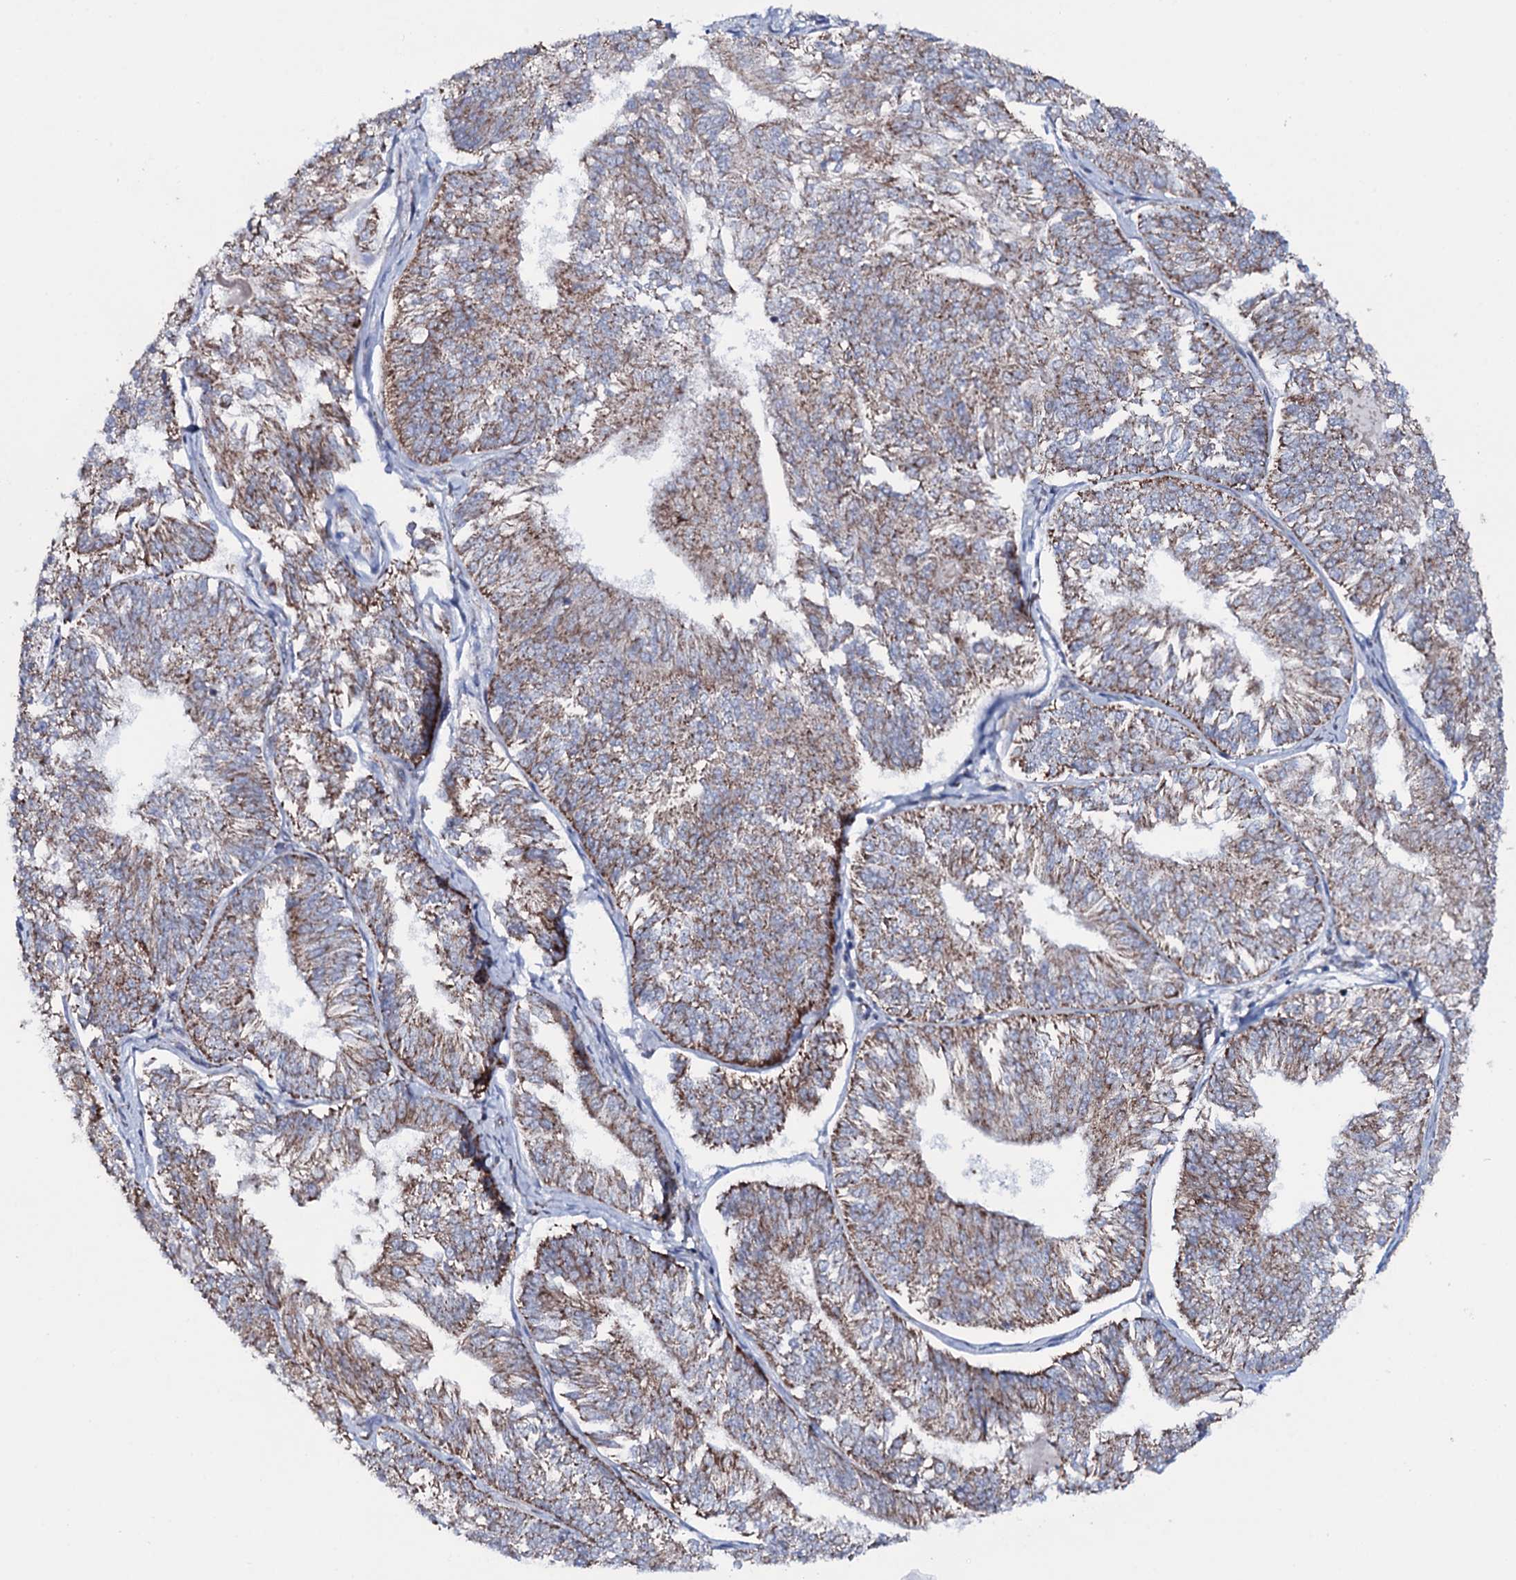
{"staining": {"intensity": "moderate", "quantity": ">75%", "location": "cytoplasmic/membranous"}, "tissue": "endometrial cancer", "cell_type": "Tumor cells", "image_type": "cancer", "snomed": [{"axis": "morphology", "description": "Adenocarcinoma, NOS"}, {"axis": "topography", "description": "Endometrium"}], "caption": "Endometrial adenocarcinoma stained for a protein (brown) demonstrates moderate cytoplasmic/membranous positive positivity in about >75% of tumor cells.", "gene": "MRPS35", "patient": {"sex": "female", "age": 58}}